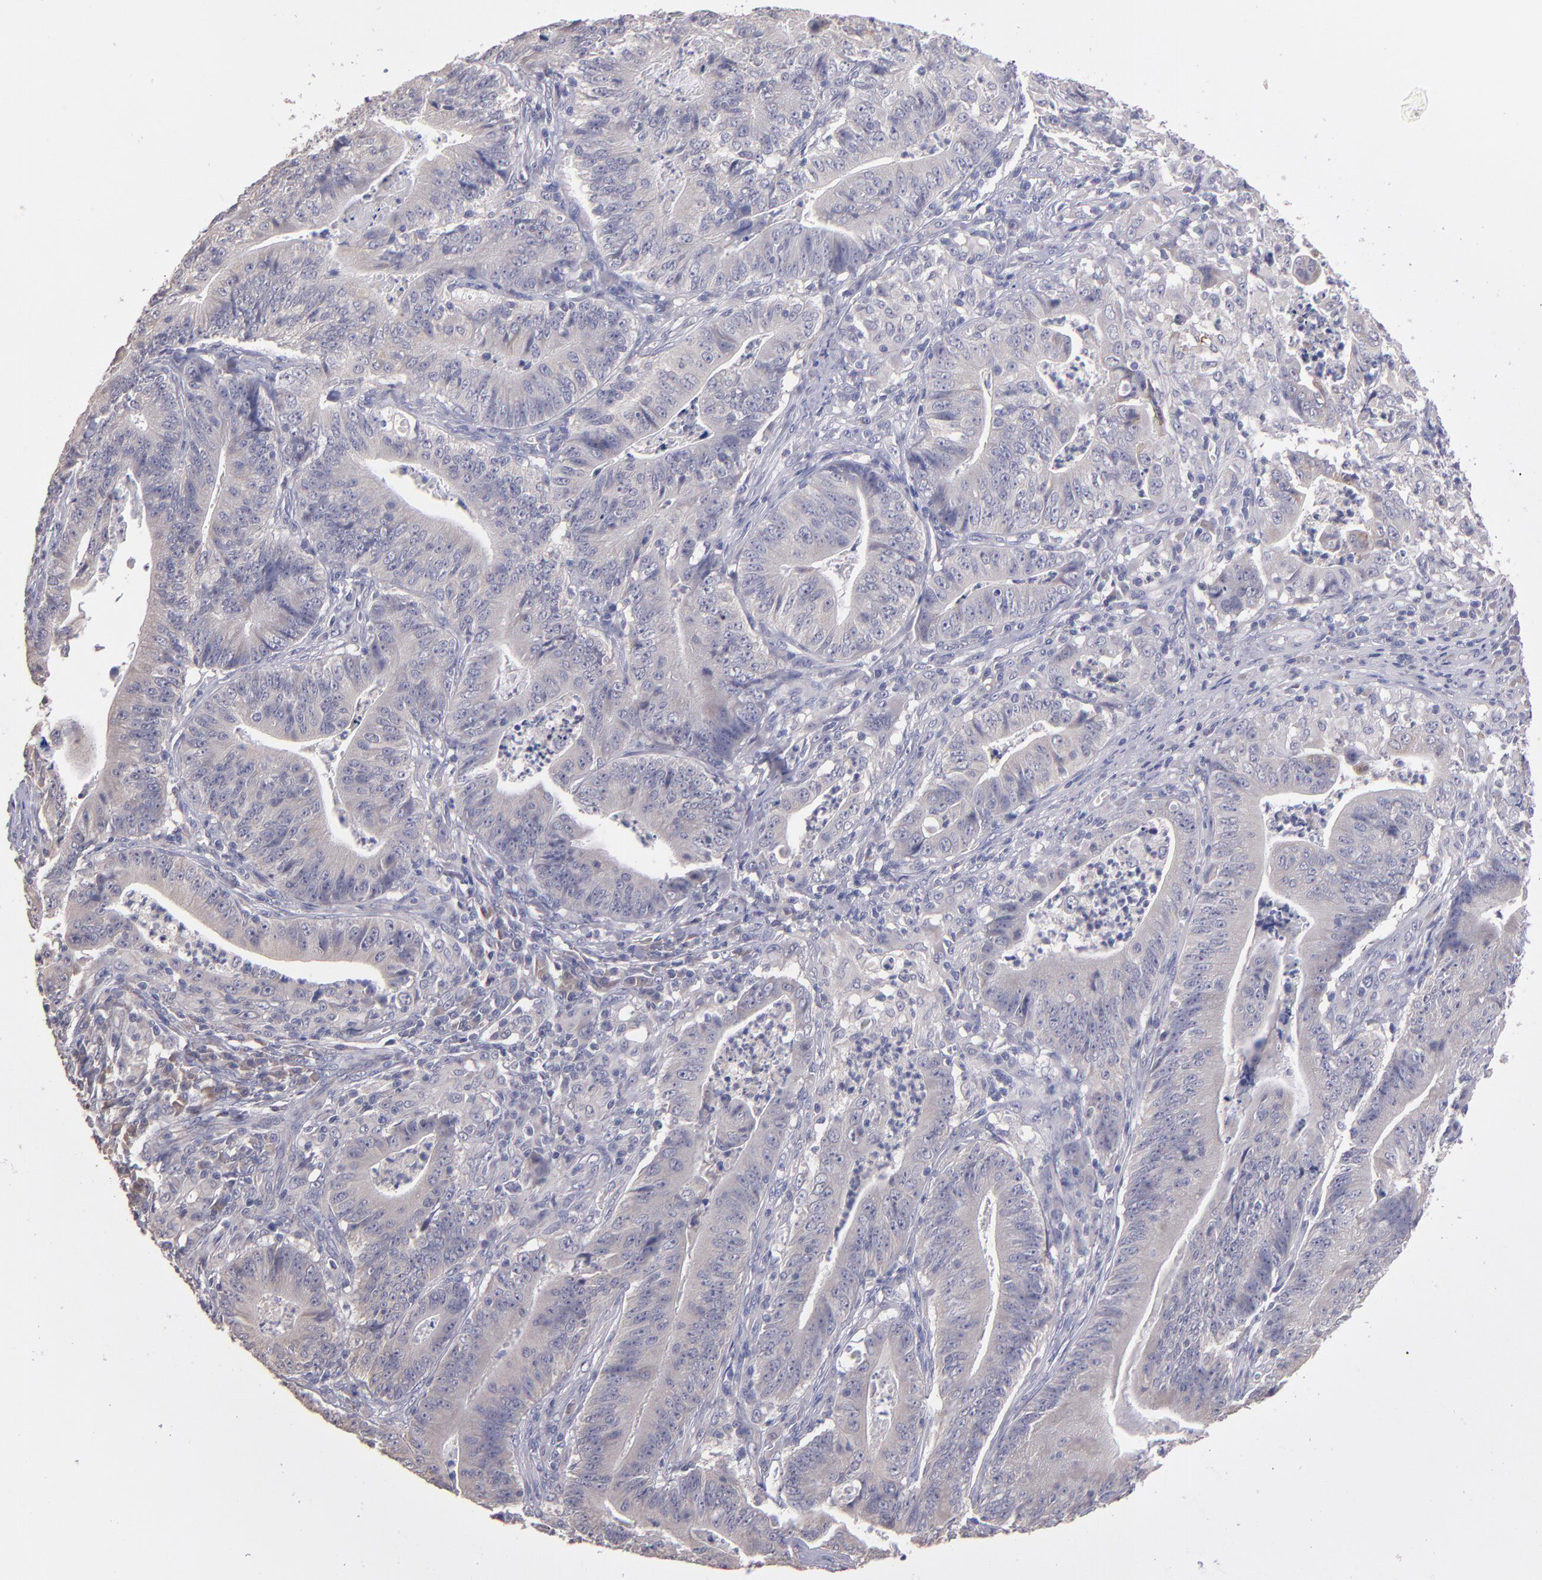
{"staining": {"intensity": "negative", "quantity": "none", "location": "none"}, "tissue": "stomach cancer", "cell_type": "Tumor cells", "image_type": "cancer", "snomed": [{"axis": "morphology", "description": "Adenocarcinoma, NOS"}, {"axis": "topography", "description": "Stomach, lower"}], "caption": "Tumor cells are negative for protein expression in human stomach cancer (adenocarcinoma).", "gene": "GNAZ", "patient": {"sex": "female", "age": 86}}